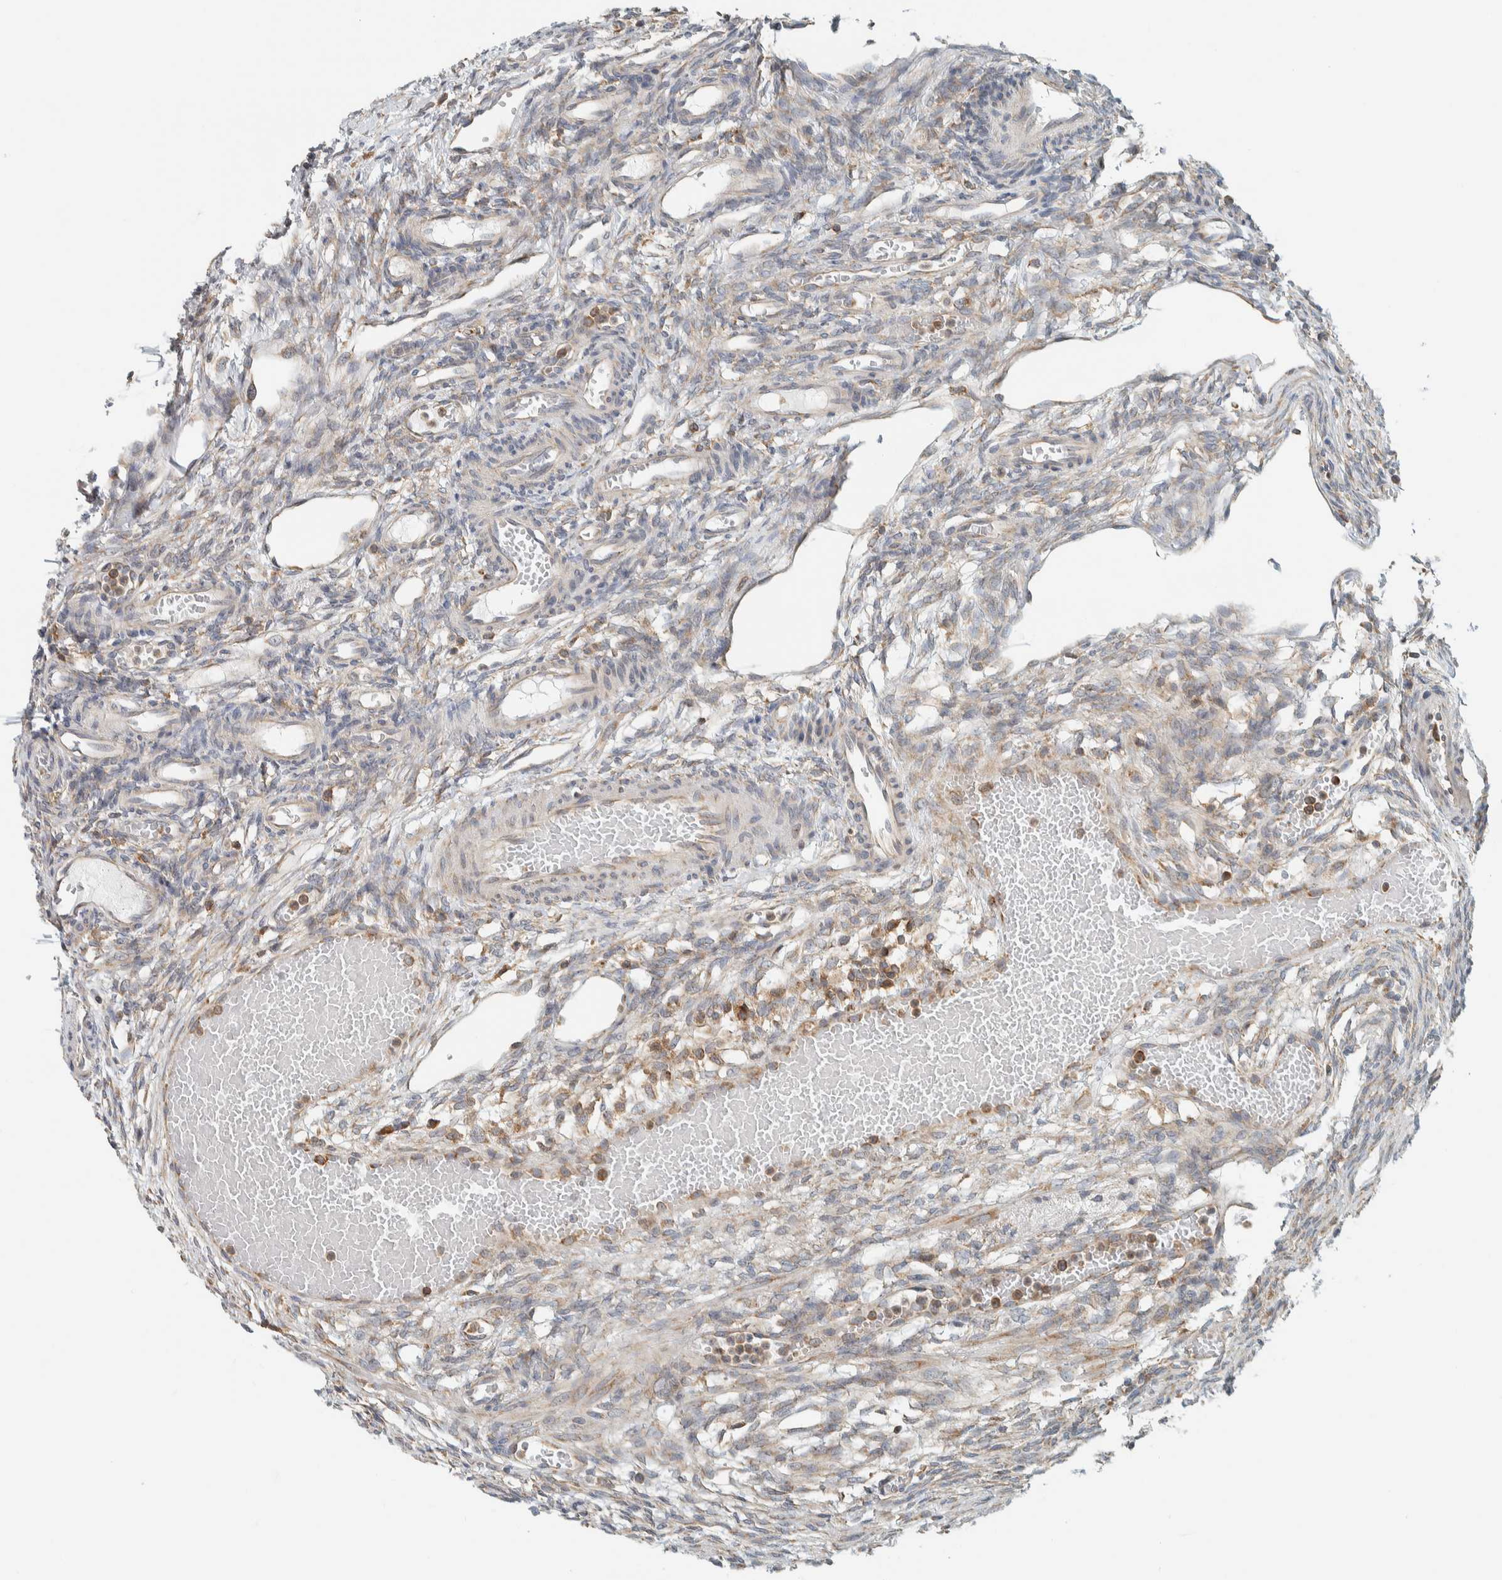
{"staining": {"intensity": "weak", "quantity": "<25%", "location": "cytoplasmic/membranous"}, "tissue": "ovary", "cell_type": "Ovarian stroma cells", "image_type": "normal", "snomed": [{"axis": "morphology", "description": "Normal tissue, NOS"}, {"axis": "topography", "description": "Ovary"}], "caption": "High power microscopy image of an immunohistochemistry (IHC) histopathology image of unremarkable ovary, revealing no significant positivity in ovarian stroma cells.", "gene": "CCDC57", "patient": {"sex": "female", "age": 33}}